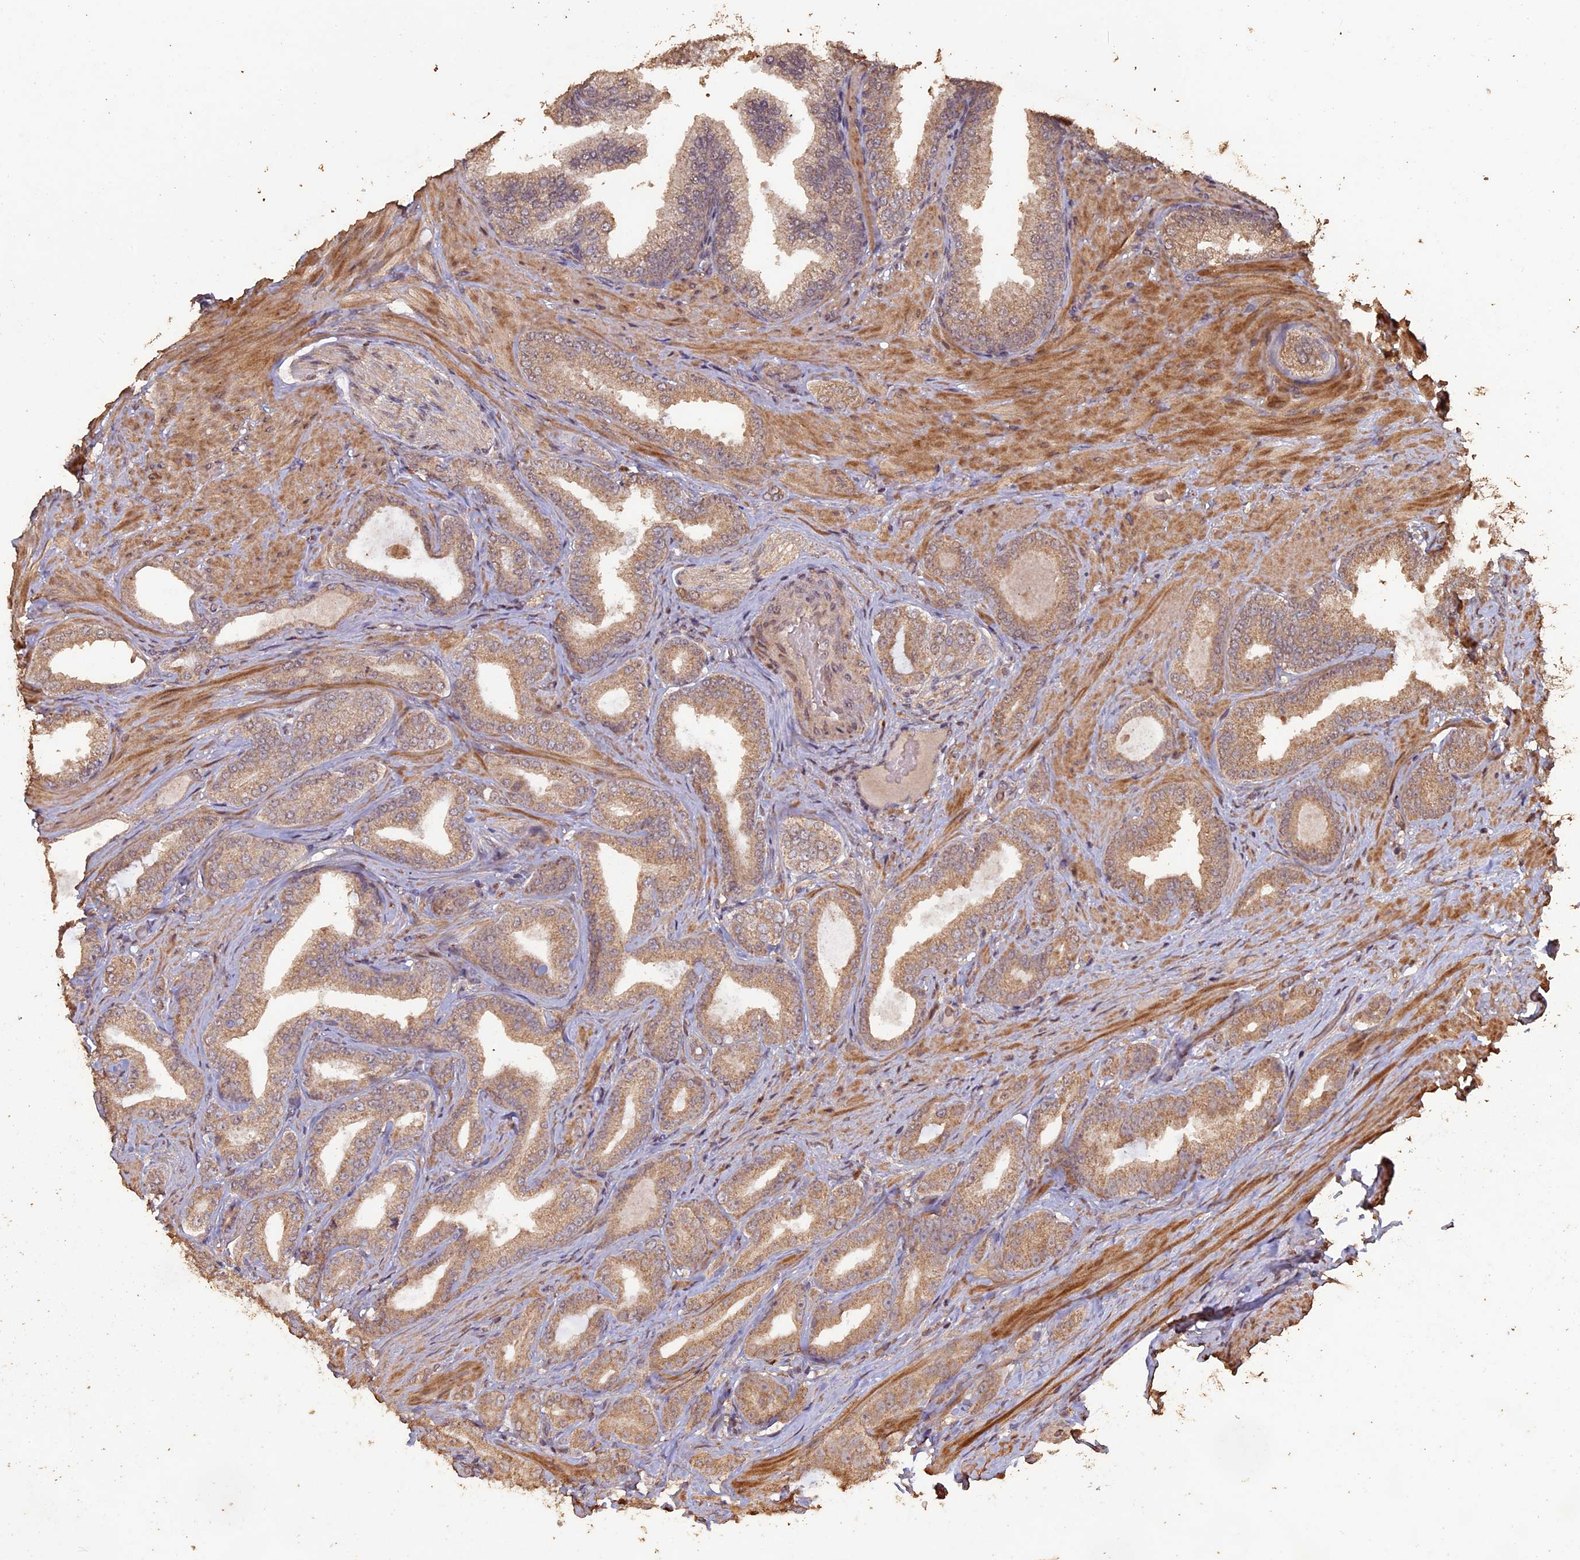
{"staining": {"intensity": "moderate", "quantity": ">75%", "location": "cytoplasmic/membranous"}, "tissue": "prostate cancer", "cell_type": "Tumor cells", "image_type": "cancer", "snomed": [{"axis": "morphology", "description": "Adenocarcinoma, Low grade"}, {"axis": "topography", "description": "Prostate"}], "caption": "Human adenocarcinoma (low-grade) (prostate) stained for a protein (brown) demonstrates moderate cytoplasmic/membranous positive staining in approximately >75% of tumor cells.", "gene": "HUNK", "patient": {"sex": "male", "age": 63}}